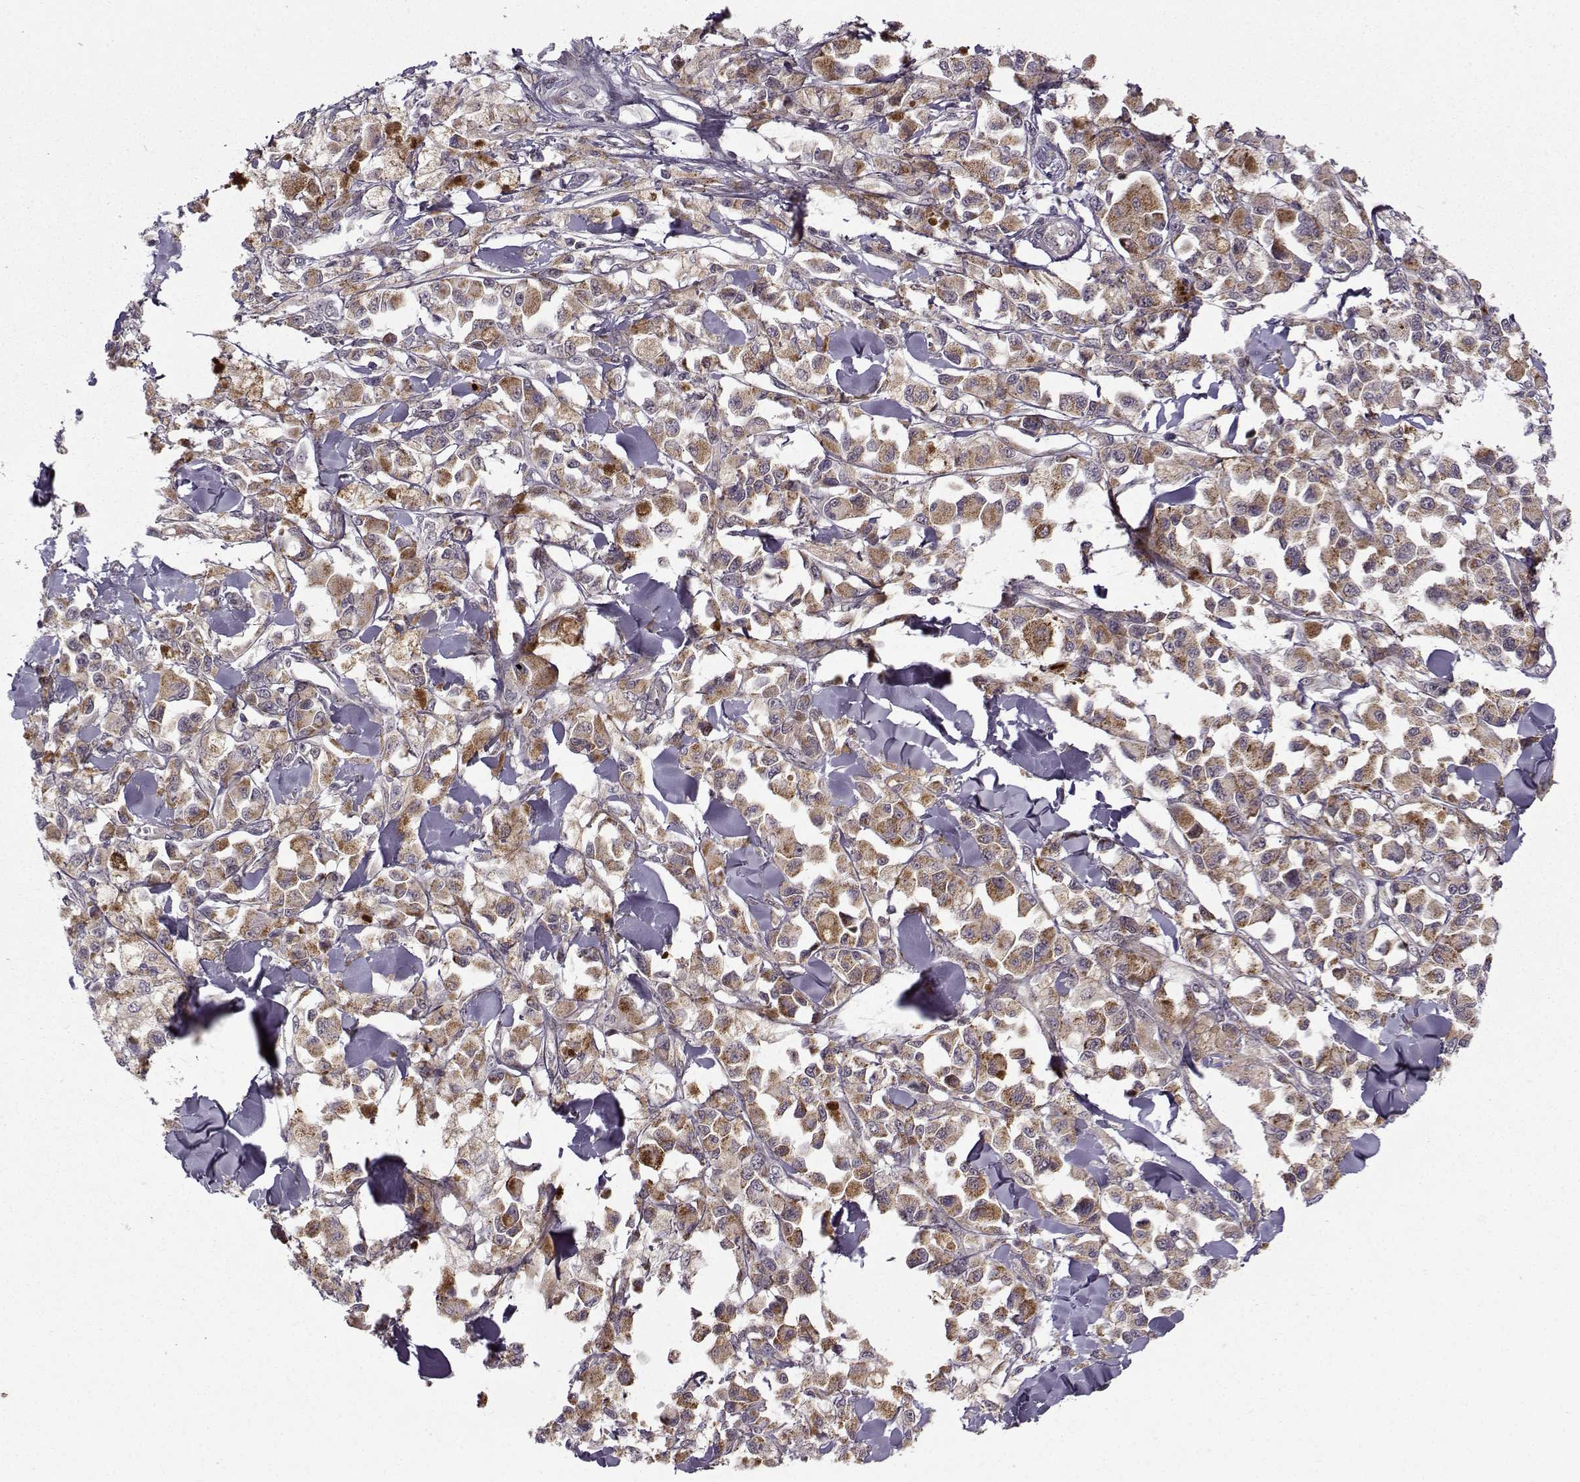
{"staining": {"intensity": "moderate", "quantity": ">75%", "location": "cytoplasmic/membranous"}, "tissue": "melanoma", "cell_type": "Tumor cells", "image_type": "cancer", "snomed": [{"axis": "morphology", "description": "Malignant melanoma, NOS"}, {"axis": "topography", "description": "Skin"}], "caption": "Brown immunohistochemical staining in melanoma shows moderate cytoplasmic/membranous positivity in approximately >75% of tumor cells.", "gene": "NECAB3", "patient": {"sex": "female", "age": 58}}